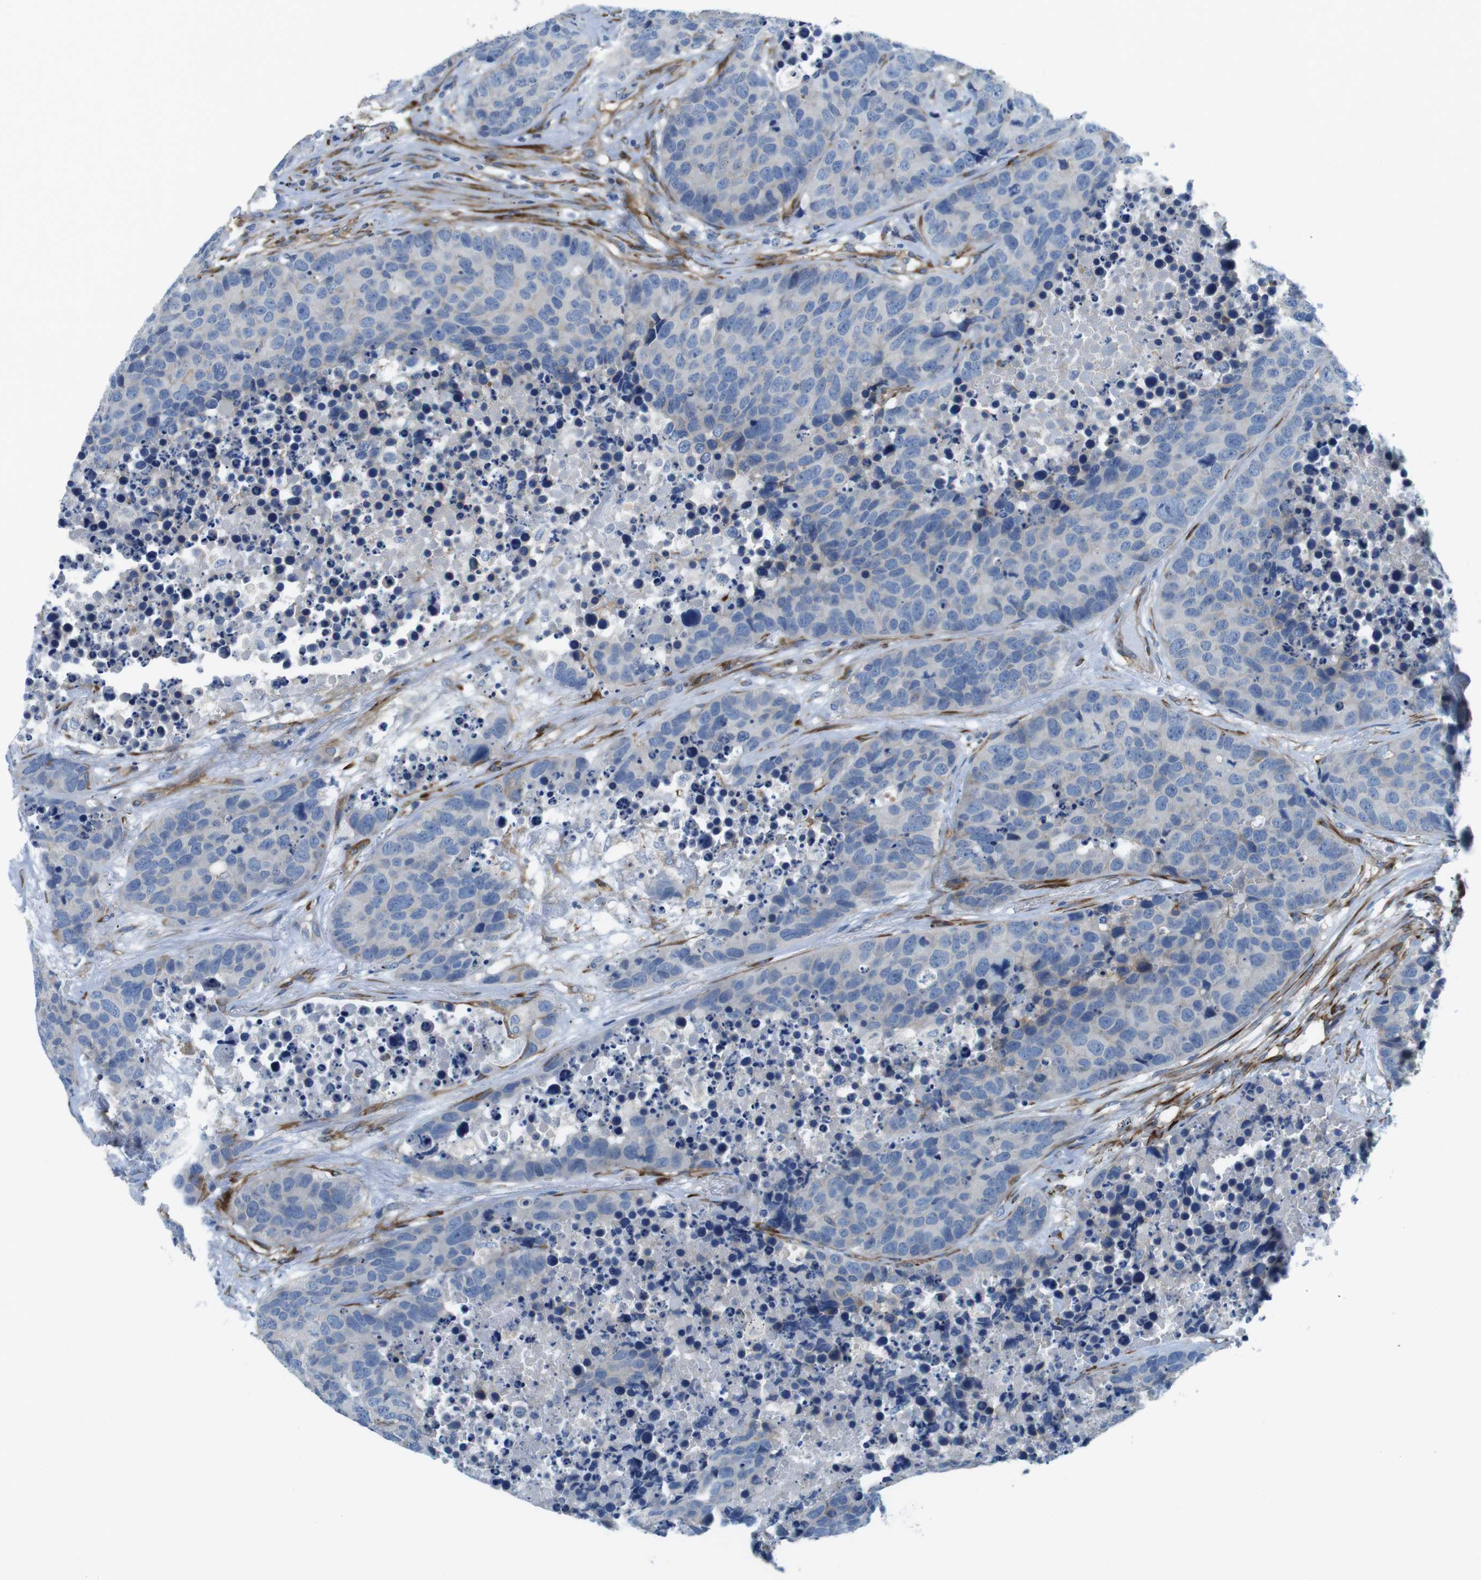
{"staining": {"intensity": "negative", "quantity": "none", "location": "none"}, "tissue": "carcinoid", "cell_type": "Tumor cells", "image_type": "cancer", "snomed": [{"axis": "morphology", "description": "Carcinoid, malignant, NOS"}, {"axis": "topography", "description": "Lung"}], "caption": "Immunohistochemical staining of carcinoid exhibits no significant positivity in tumor cells.", "gene": "EMP2", "patient": {"sex": "male", "age": 60}}